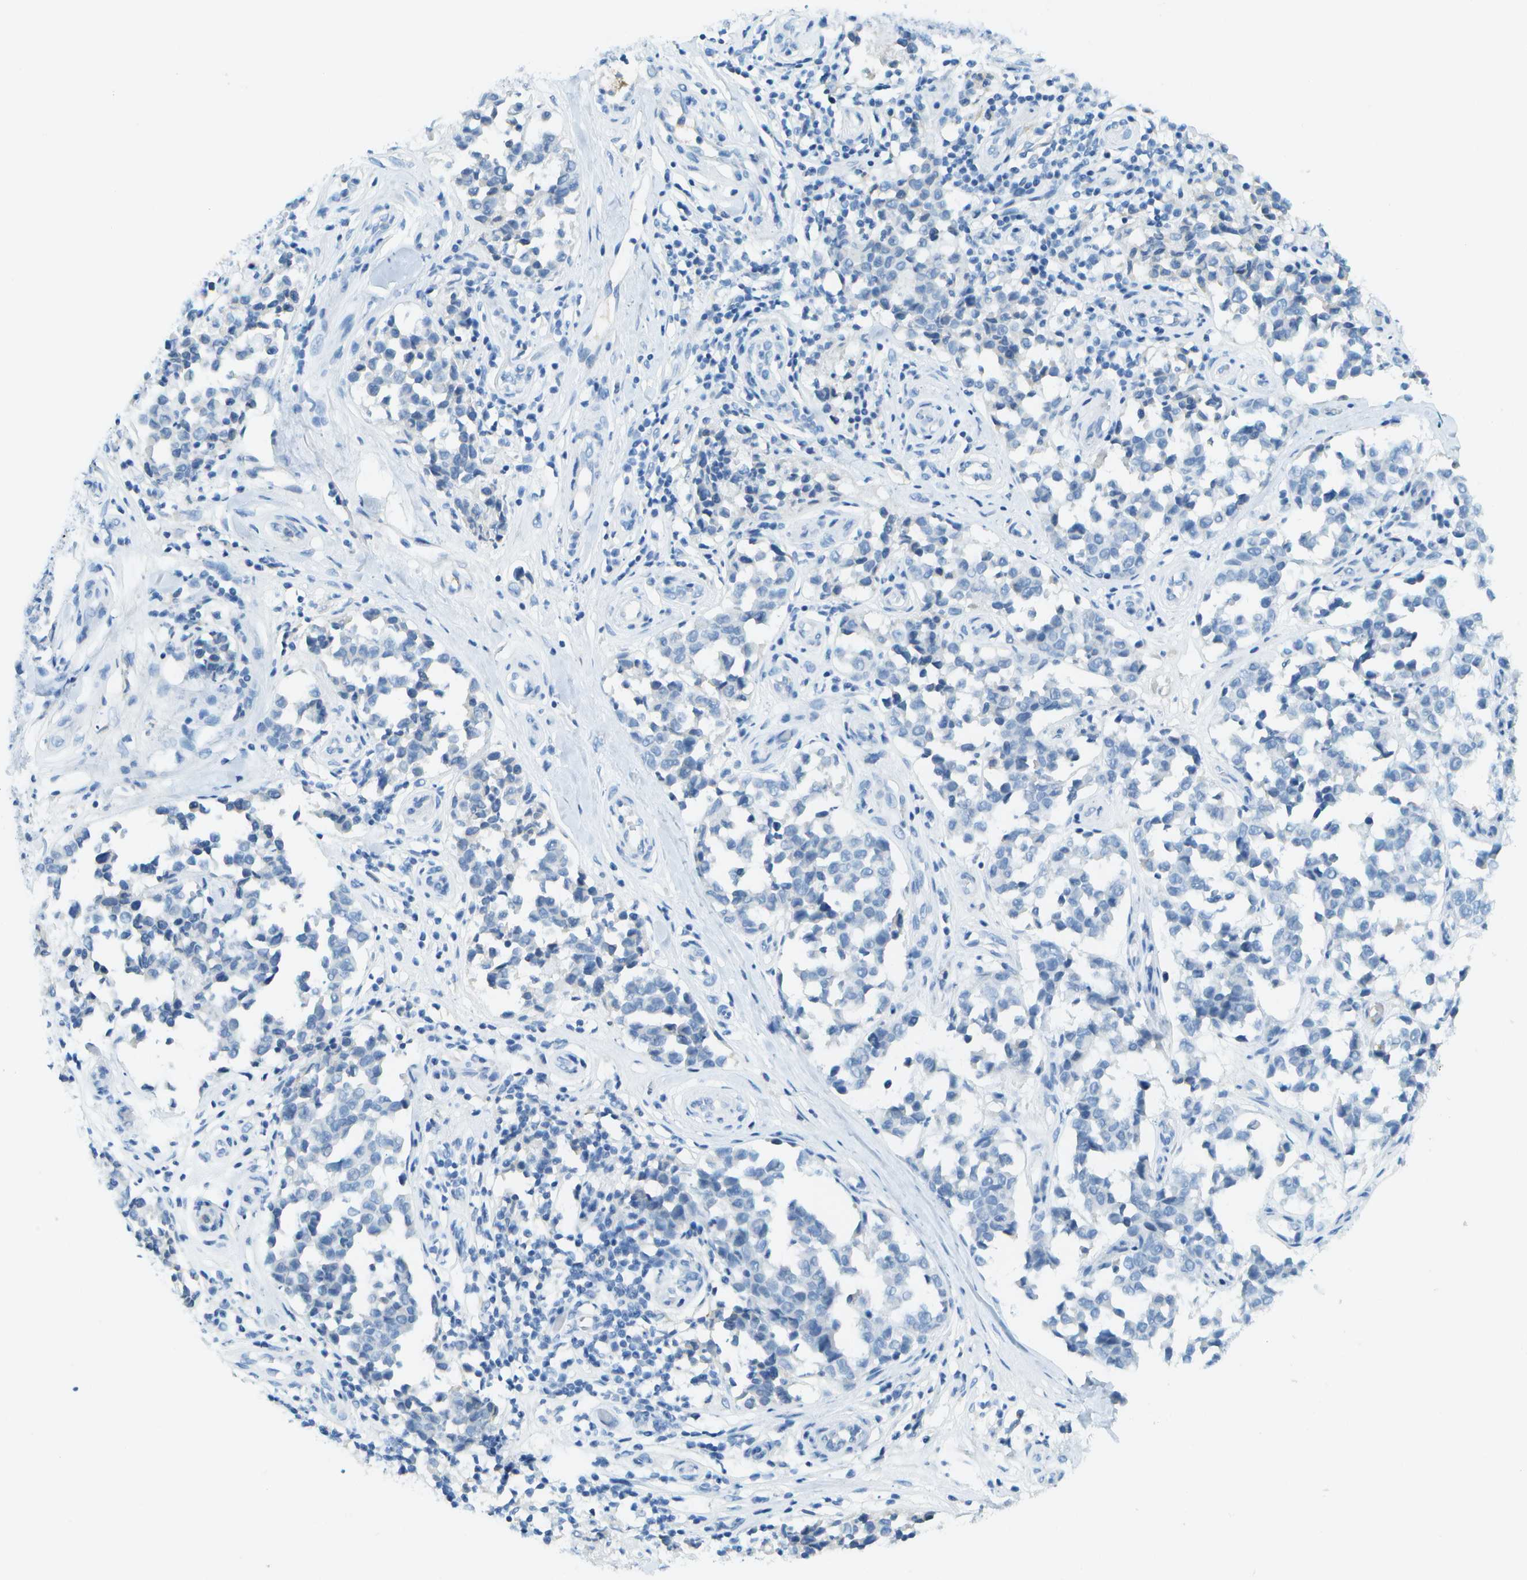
{"staining": {"intensity": "negative", "quantity": "none", "location": "none"}, "tissue": "melanoma", "cell_type": "Tumor cells", "image_type": "cancer", "snomed": [{"axis": "morphology", "description": "Malignant melanoma, NOS"}, {"axis": "topography", "description": "Skin"}], "caption": "Immunohistochemistry of human malignant melanoma exhibits no positivity in tumor cells.", "gene": "C1S", "patient": {"sex": "female", "age": 64}}